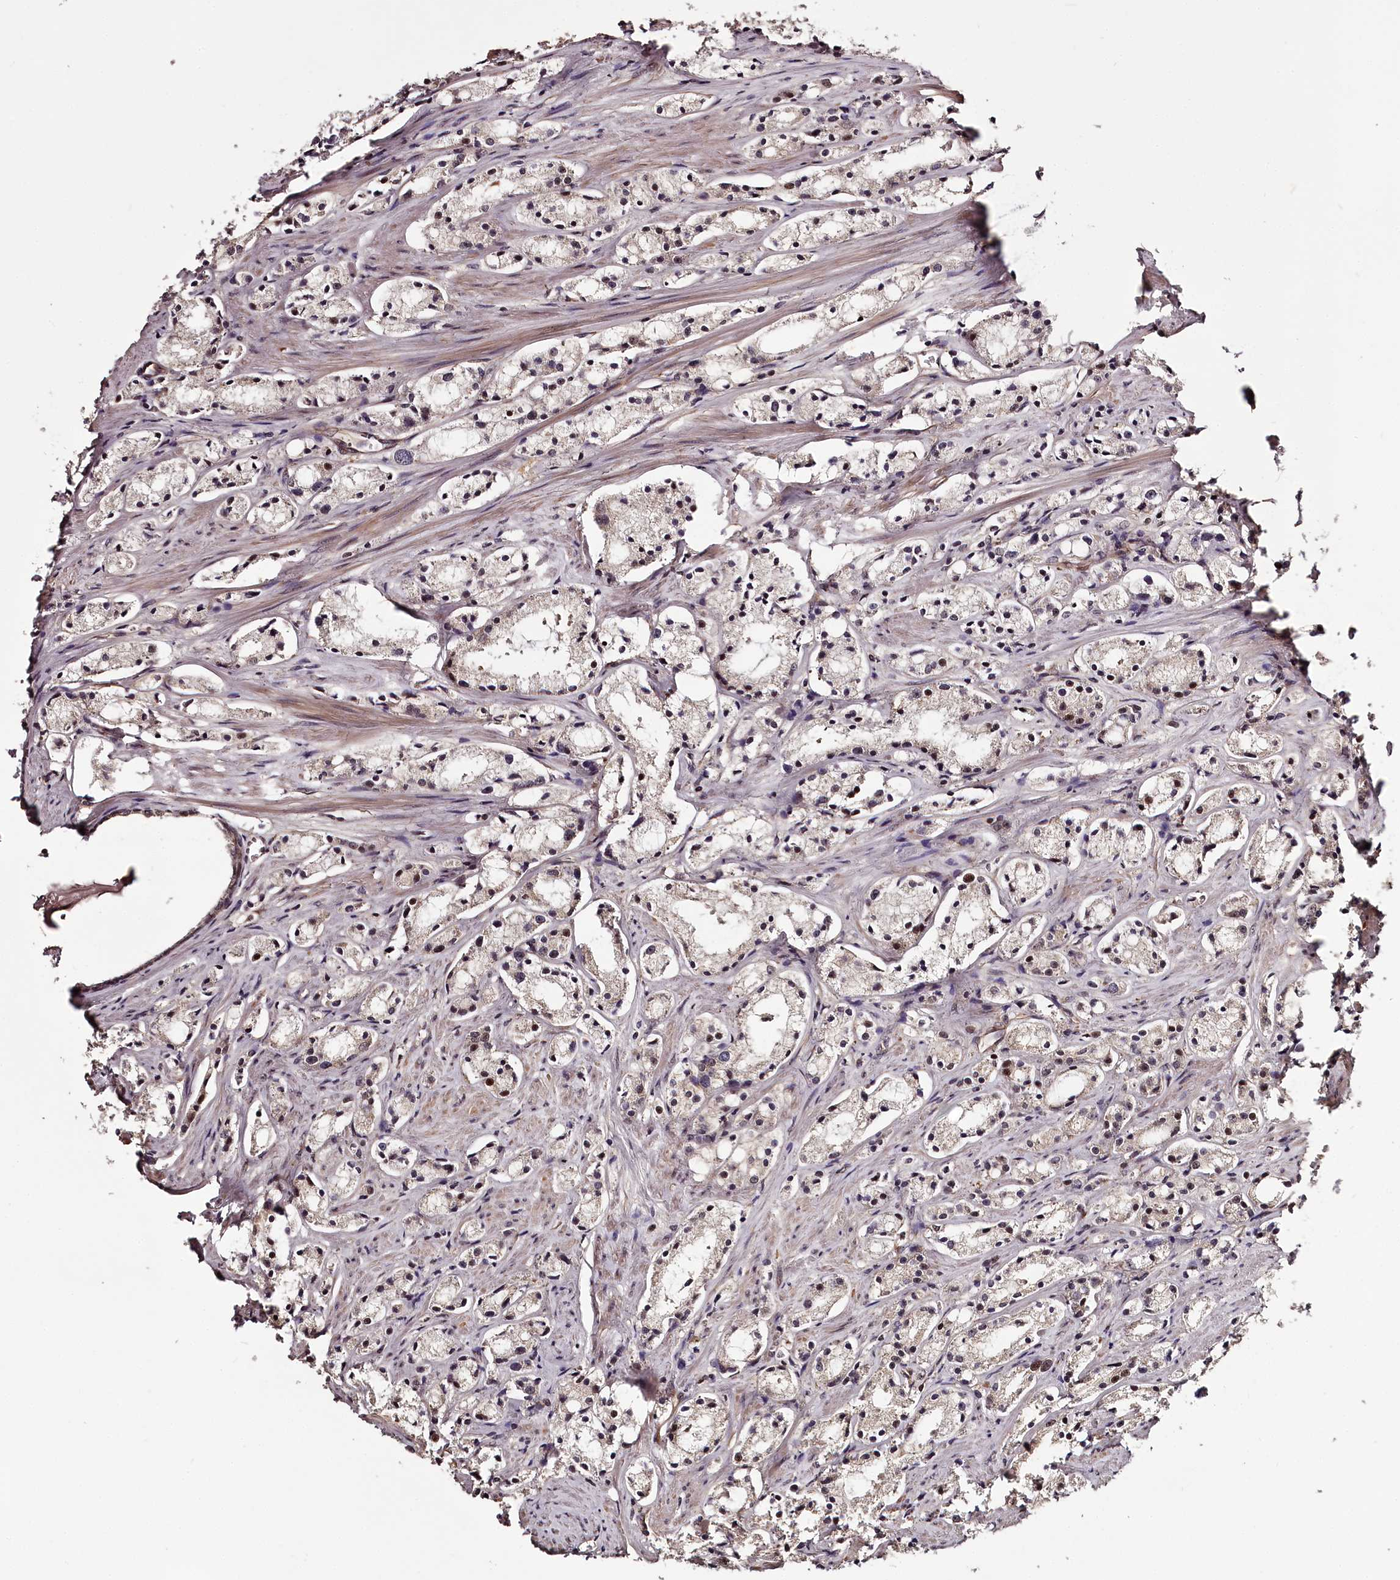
{"staining": {"intensity": "weak", "quantity": "25%-75%", "location": "cytoplasmic/membranous,nuclear"}, "tissue": "prostate cancer", "cell_type": "Tumor cells", "image_type": "cancer", "snomed": [{"axis": "morphology", "description": "Adenocarcinoma, High grade"}, {"axis": "topography", "description": "Prostate"}], "caption": "Immunohistochemical staining of prostate cancer (adenocarcinoma (high-grade)) demonstrates weak cytoplasmic/membranous and nuclear protein staining in about 25%-75% of tumor cells. (Brightfield microscopy of DAB IHC at high magnification).", "gene": "MAML3", "patient": {"sex": "male", "age": 66}}